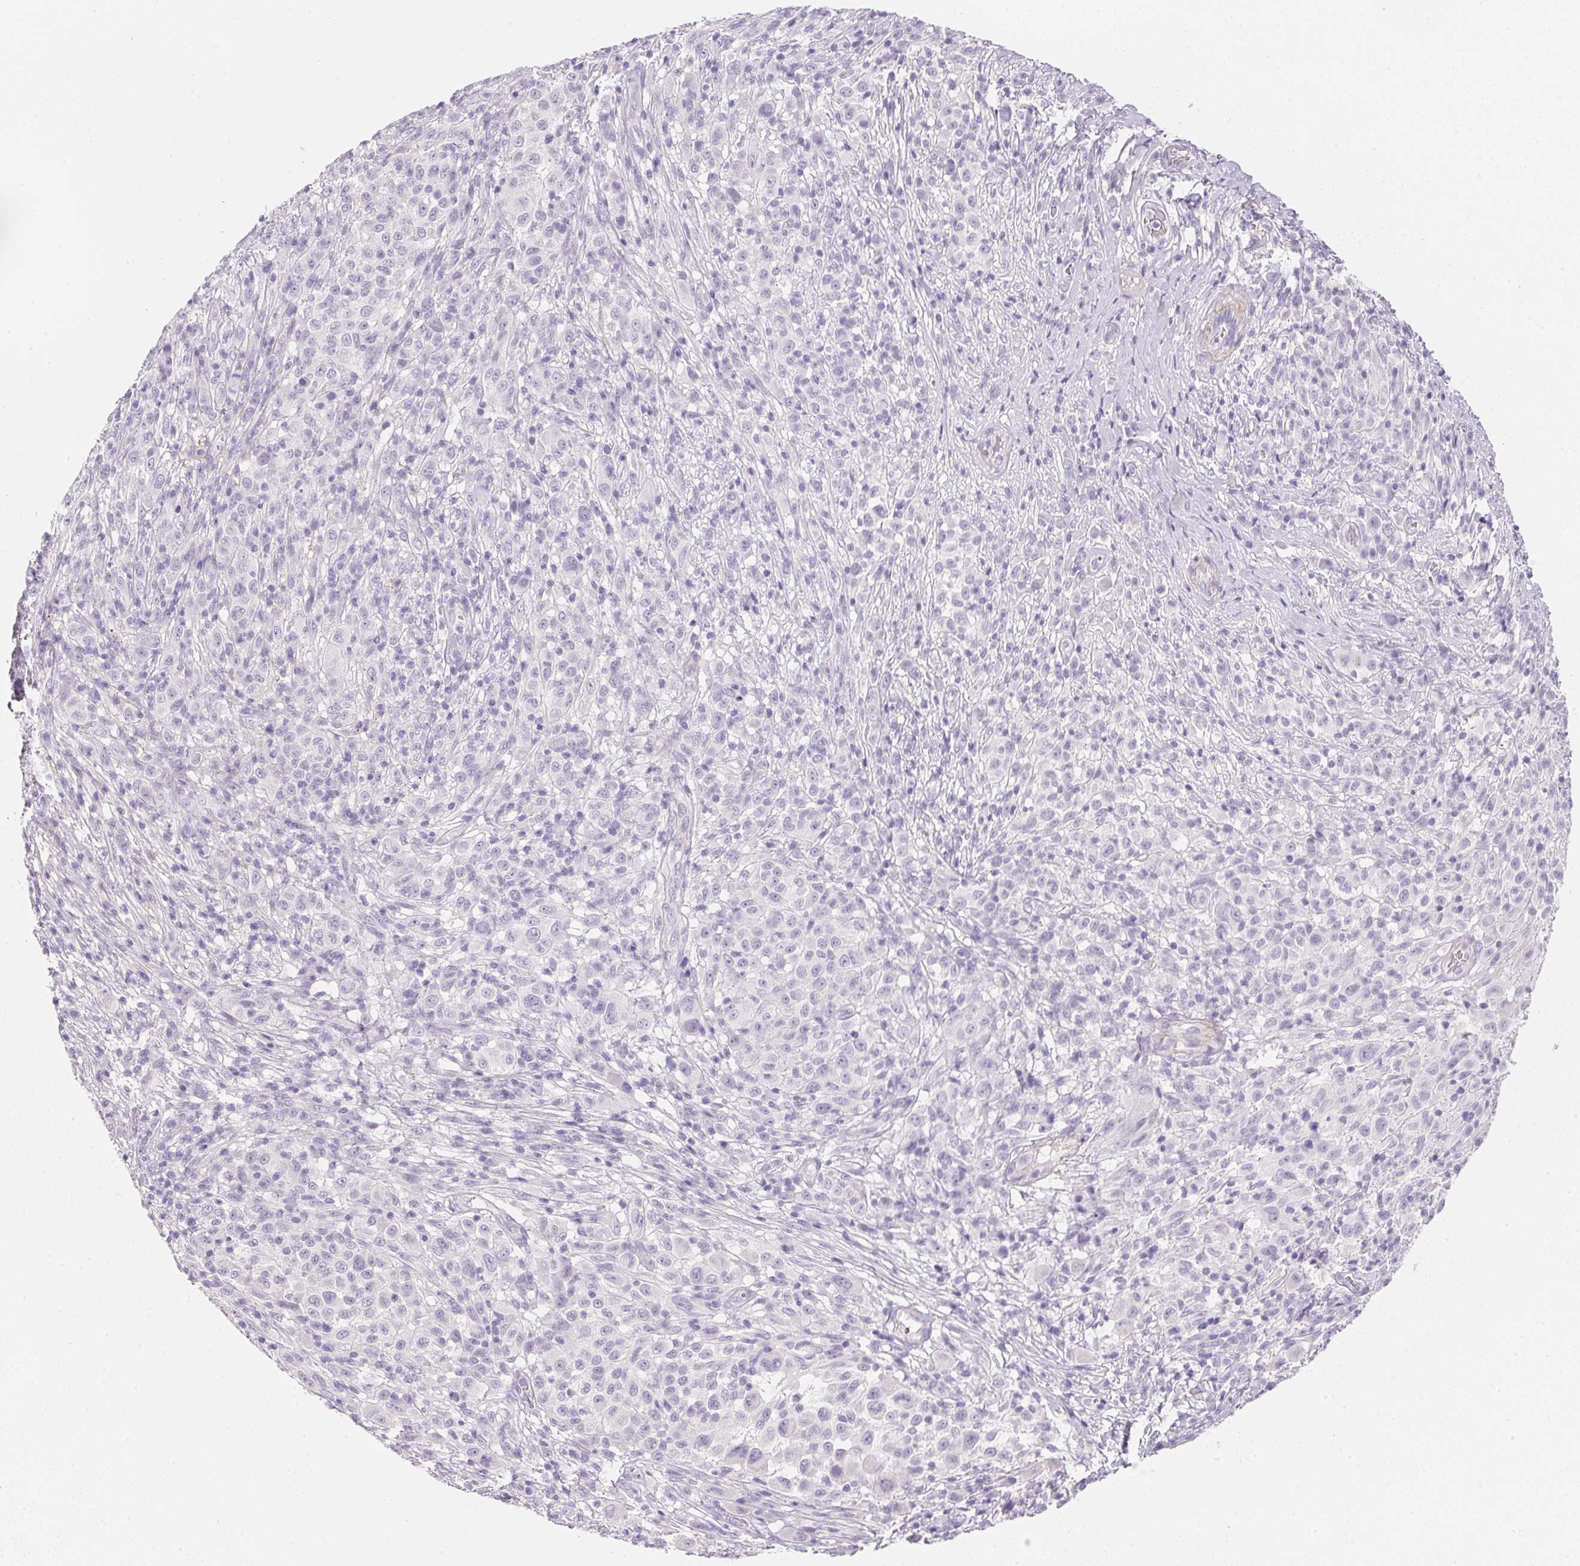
{"staining": {"intensity": "negative", "quantity": "none", "location": "none"}, "tissue": "melanoma", "cell_type": "Tumor cells", "image_type": "cancer", "snomed": [{"axis": "morphology", "description": "Malignant melanoma, NOS"}, {"axis": "topography", "description": "Skin"}], "caption": "The histopathology image exhibits no staining of tumor cells in melanoma.", "gene": "KCNE2", "patient": {"sex": "male", "age": 73}}